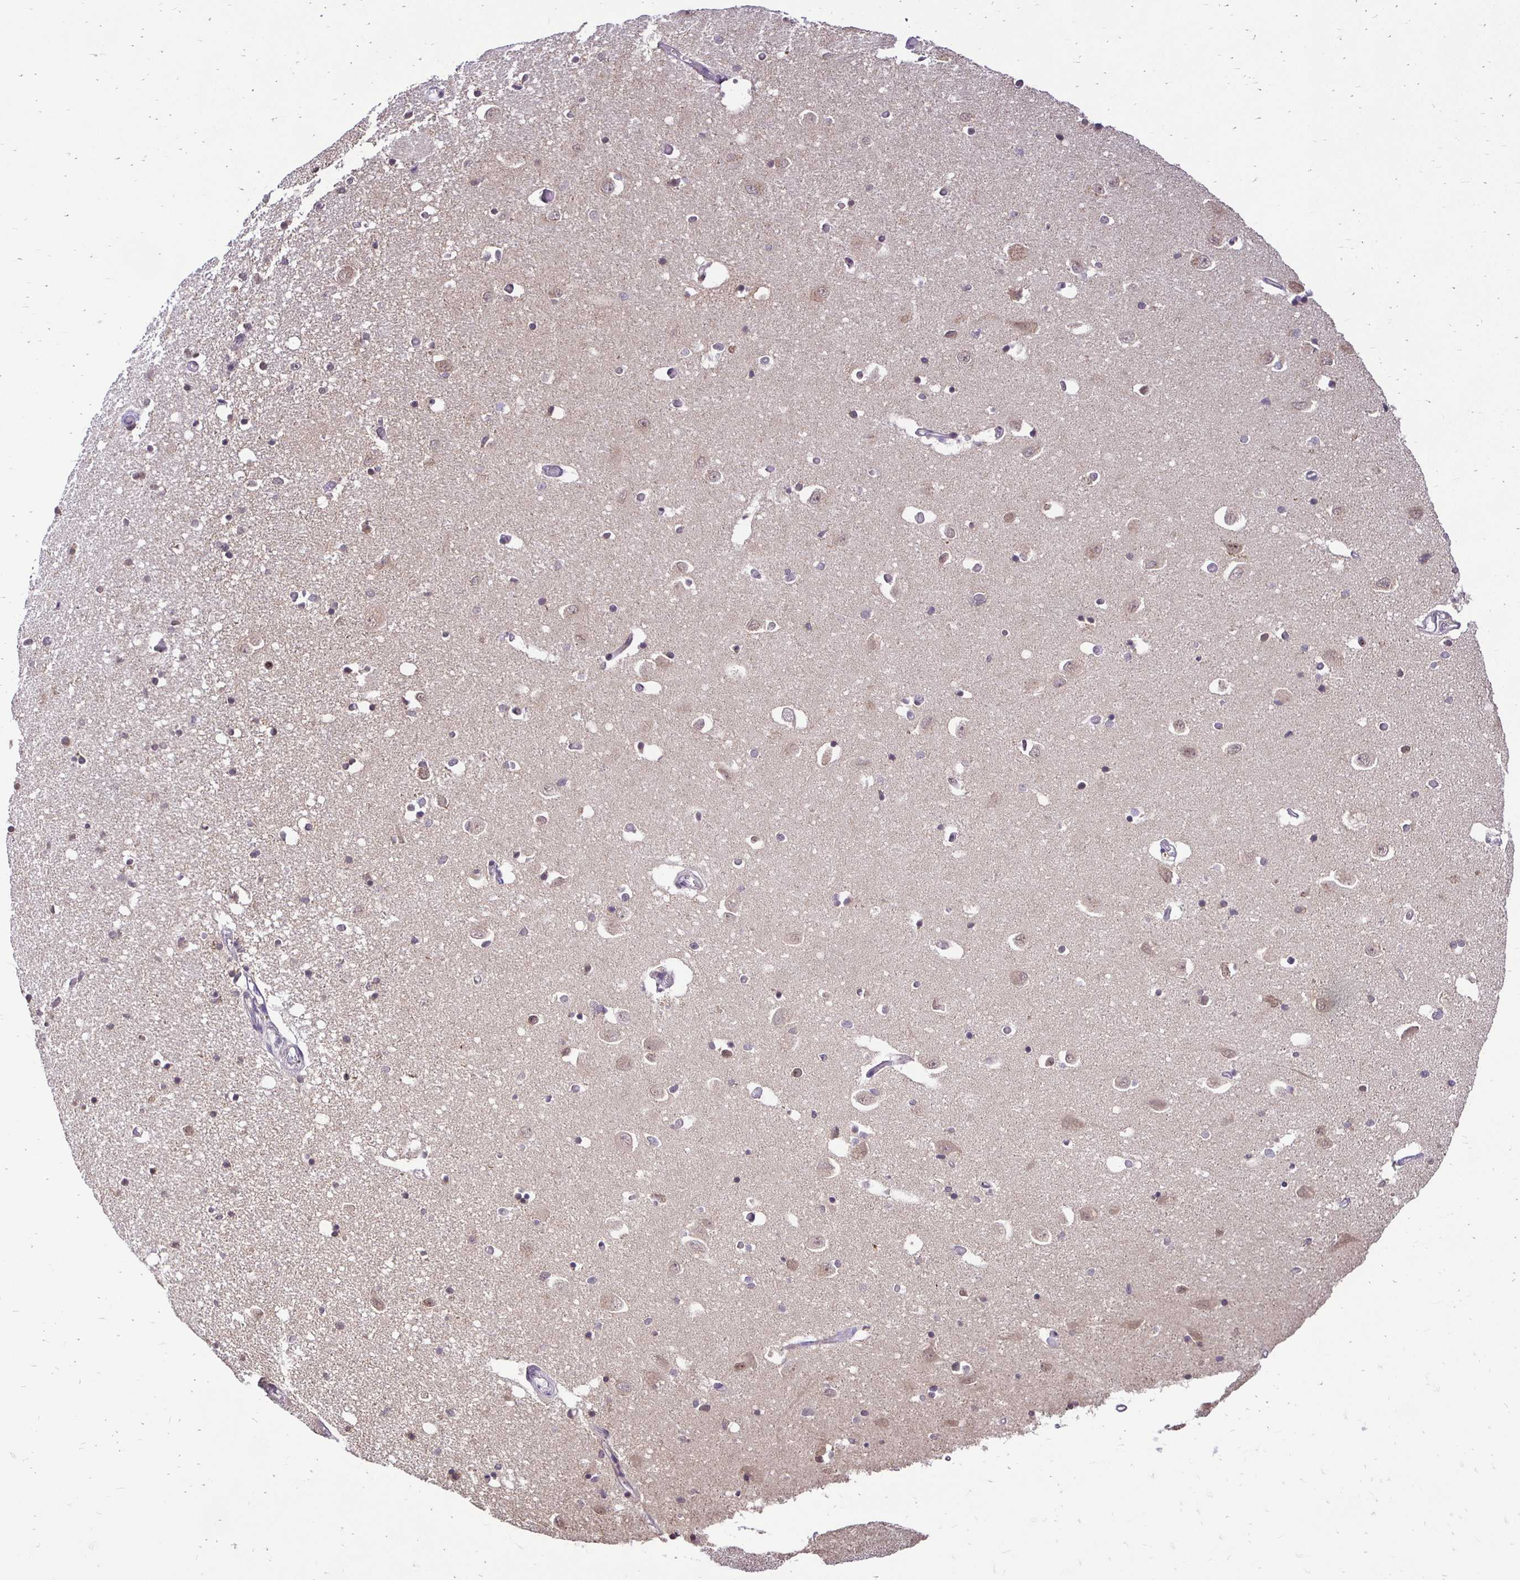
{"staining": {"intensity": "negative", "quantity": "none", "location": "none"}, "tissue": "caudate", "cell_type": "Glial cells", "image_type": "normal", "snomed": [{"axis": "morphology", "description": "Normal tissue, NOS"}, {"axis": "topography", "description": "Lateral ventricle wall"}, {"axis": "topography", "description": "Hippocampus"}], "caption": "Immunohistochemistry micrograph of benign caudate: caudate stained with DAB (3,3'-diaminobenzidine) displays no significant protein positivity in glial cells. (Stains: DAB (3,3'-diaminobenzidine) immunohistochemistry with hematoxylin counter stain, Microscopy: brightfield microscopy at high magnification).", "gene": "RHEBL1", "patient": {"sex": "female", "age": 63}}